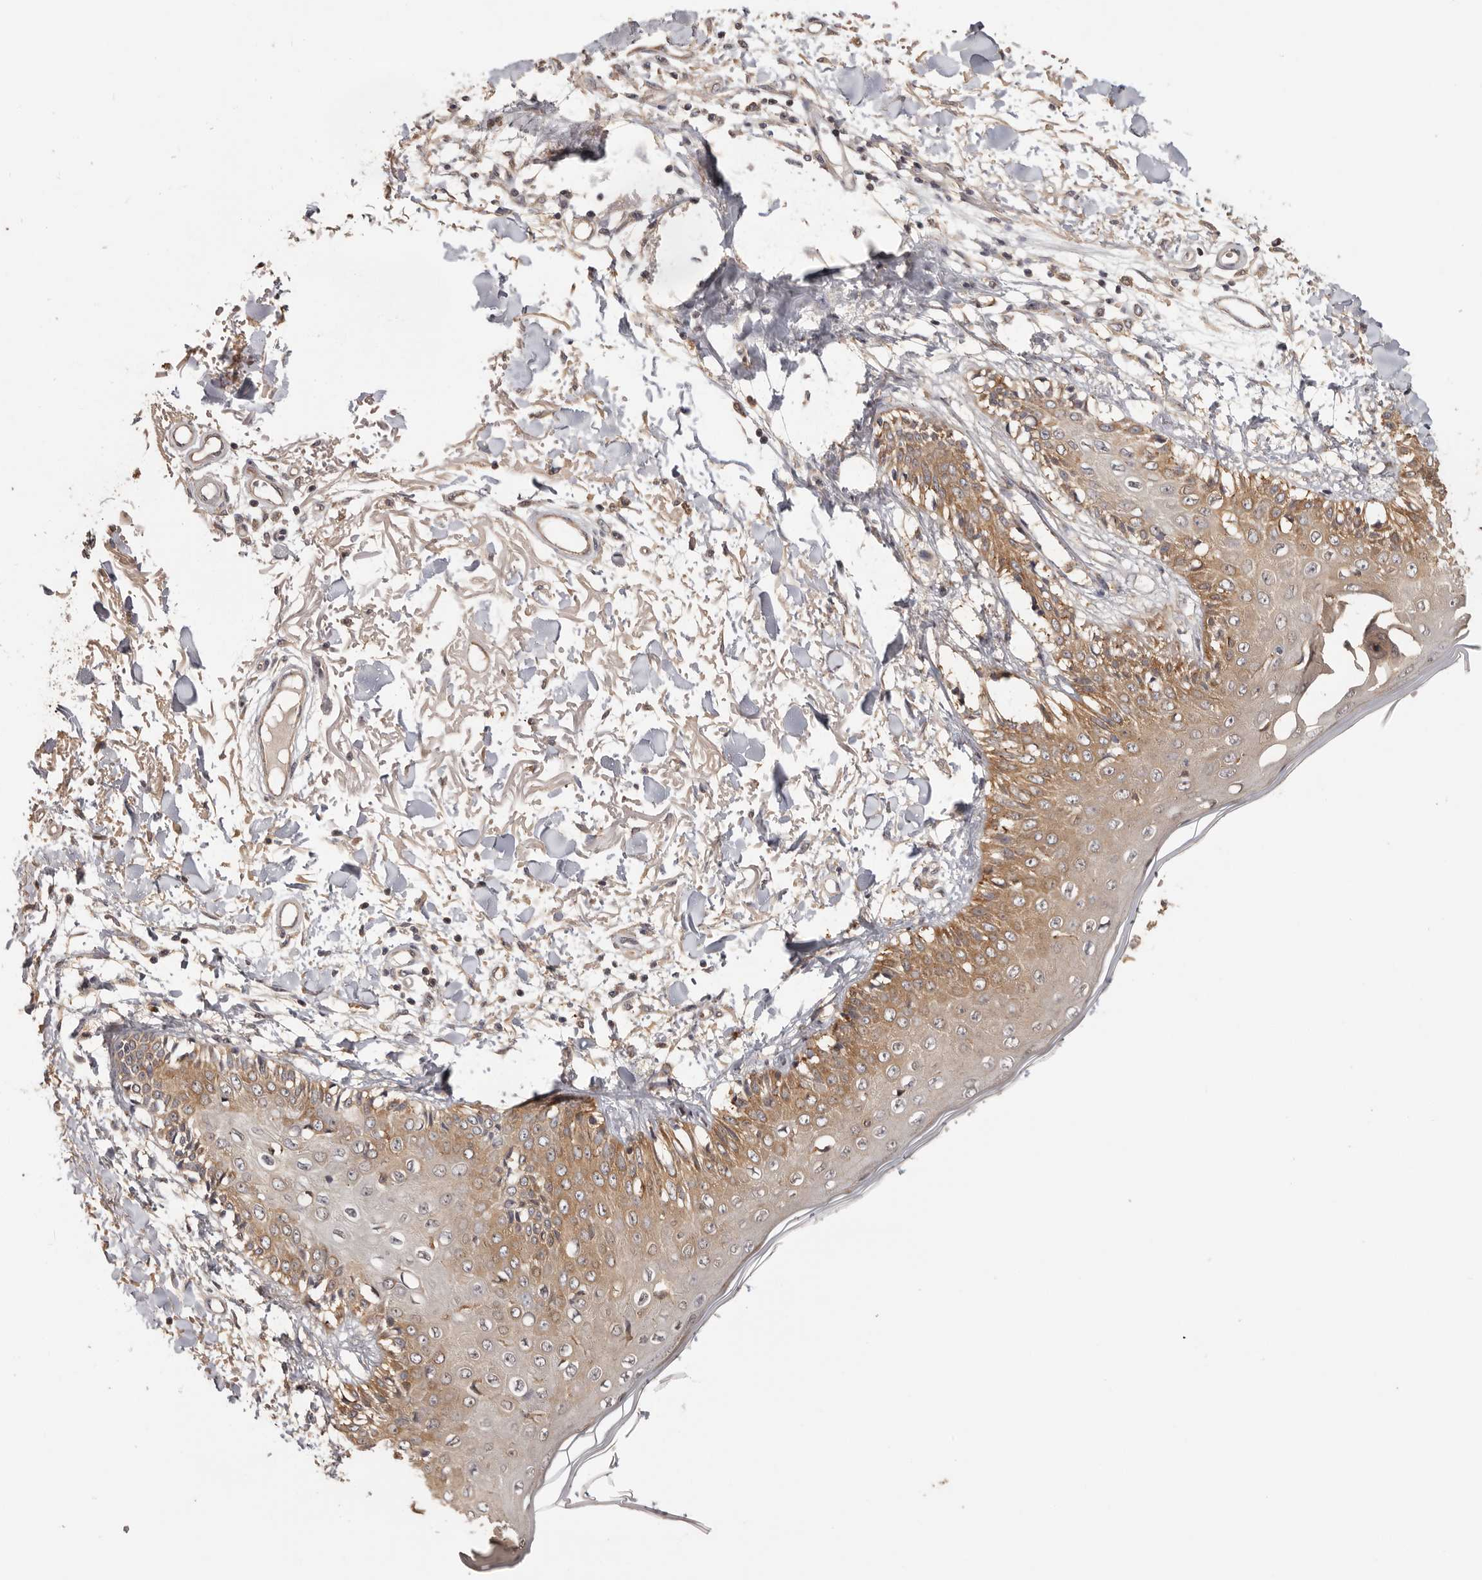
{"staining": {"intensity": "weak", "quantity": ">75%", "location": "cytoplasmic/membranous"}, "tissue": "skin", "cell_type": "Fibroblasts", "image_type": "normal", "snomed": [{"axis": "morphology", "description": "Normal tissue, NOS"}, {"axis": "morphology", "description": "Squamous cell carcinoma, NOS"}, {"axis": "topography", "description": "Skin"}, {"axis": "topography", "description": "Peripheral nerve tissue"}], "caption": "A low amount of weak cytoplasmic/membranous positivity is seen in approximately >75% of fibroblasts in normal skin.", "gene": "BAIAP2", "patient": {"sex": "male", "age": 83}}